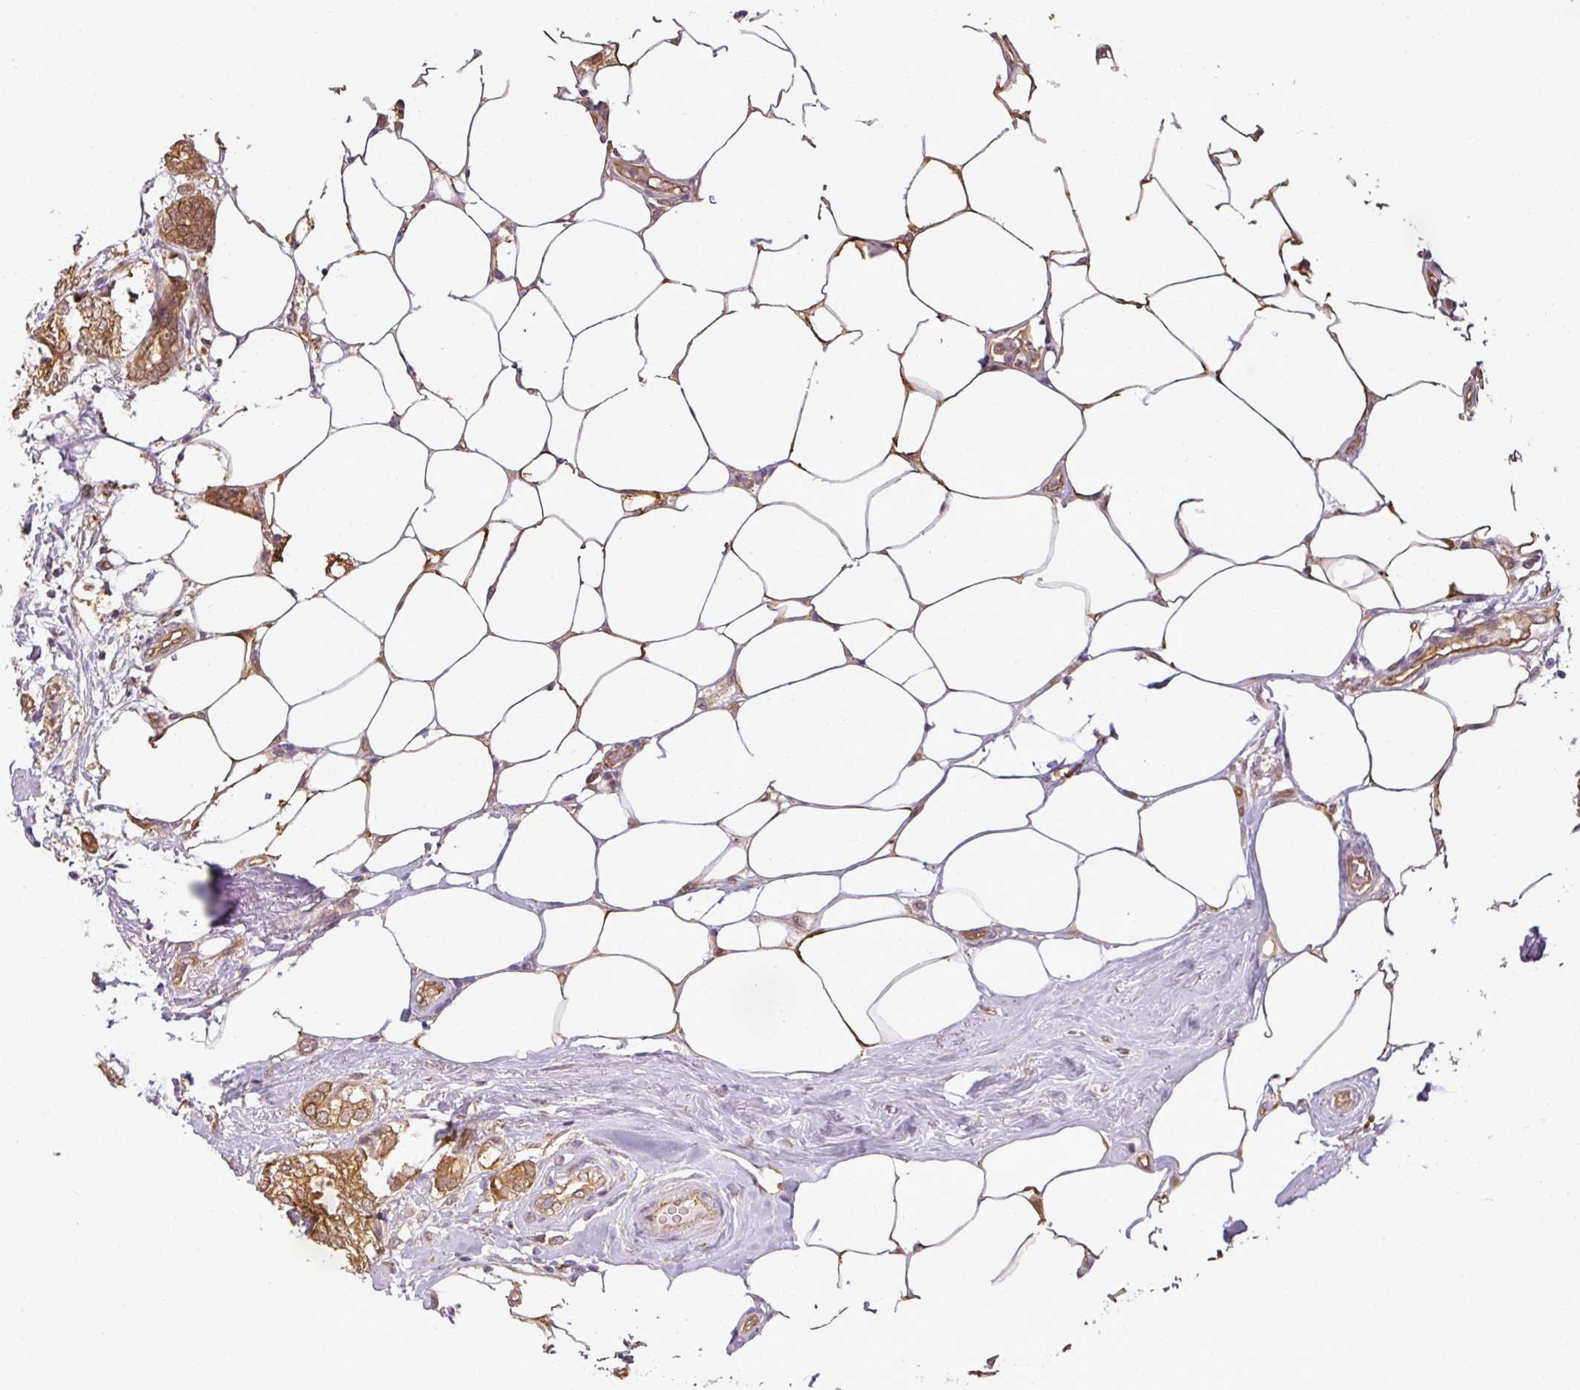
{"staining": {"intensity": "moderate", "quantity": ">75%", "location": "cytoplasmic/membranous"}, "tissue": "breast cancer", "cell_type": "Tumor cells", "image_type": "cancer", "snomed": [{"axis": "morphology", "description": "Duct carcinoma"}, {"axis": "topography", "description": "Breast"}], "caption": "DAB (3,3'-diaminobenzidine) immunohistochemical staining of breast cancer displays moderate cytoplasmic/membranous protein expression in approximately >75% of tumor cells.", "gene": "ANKRD18A", "patient": {"sex": "female", "age": 73}}